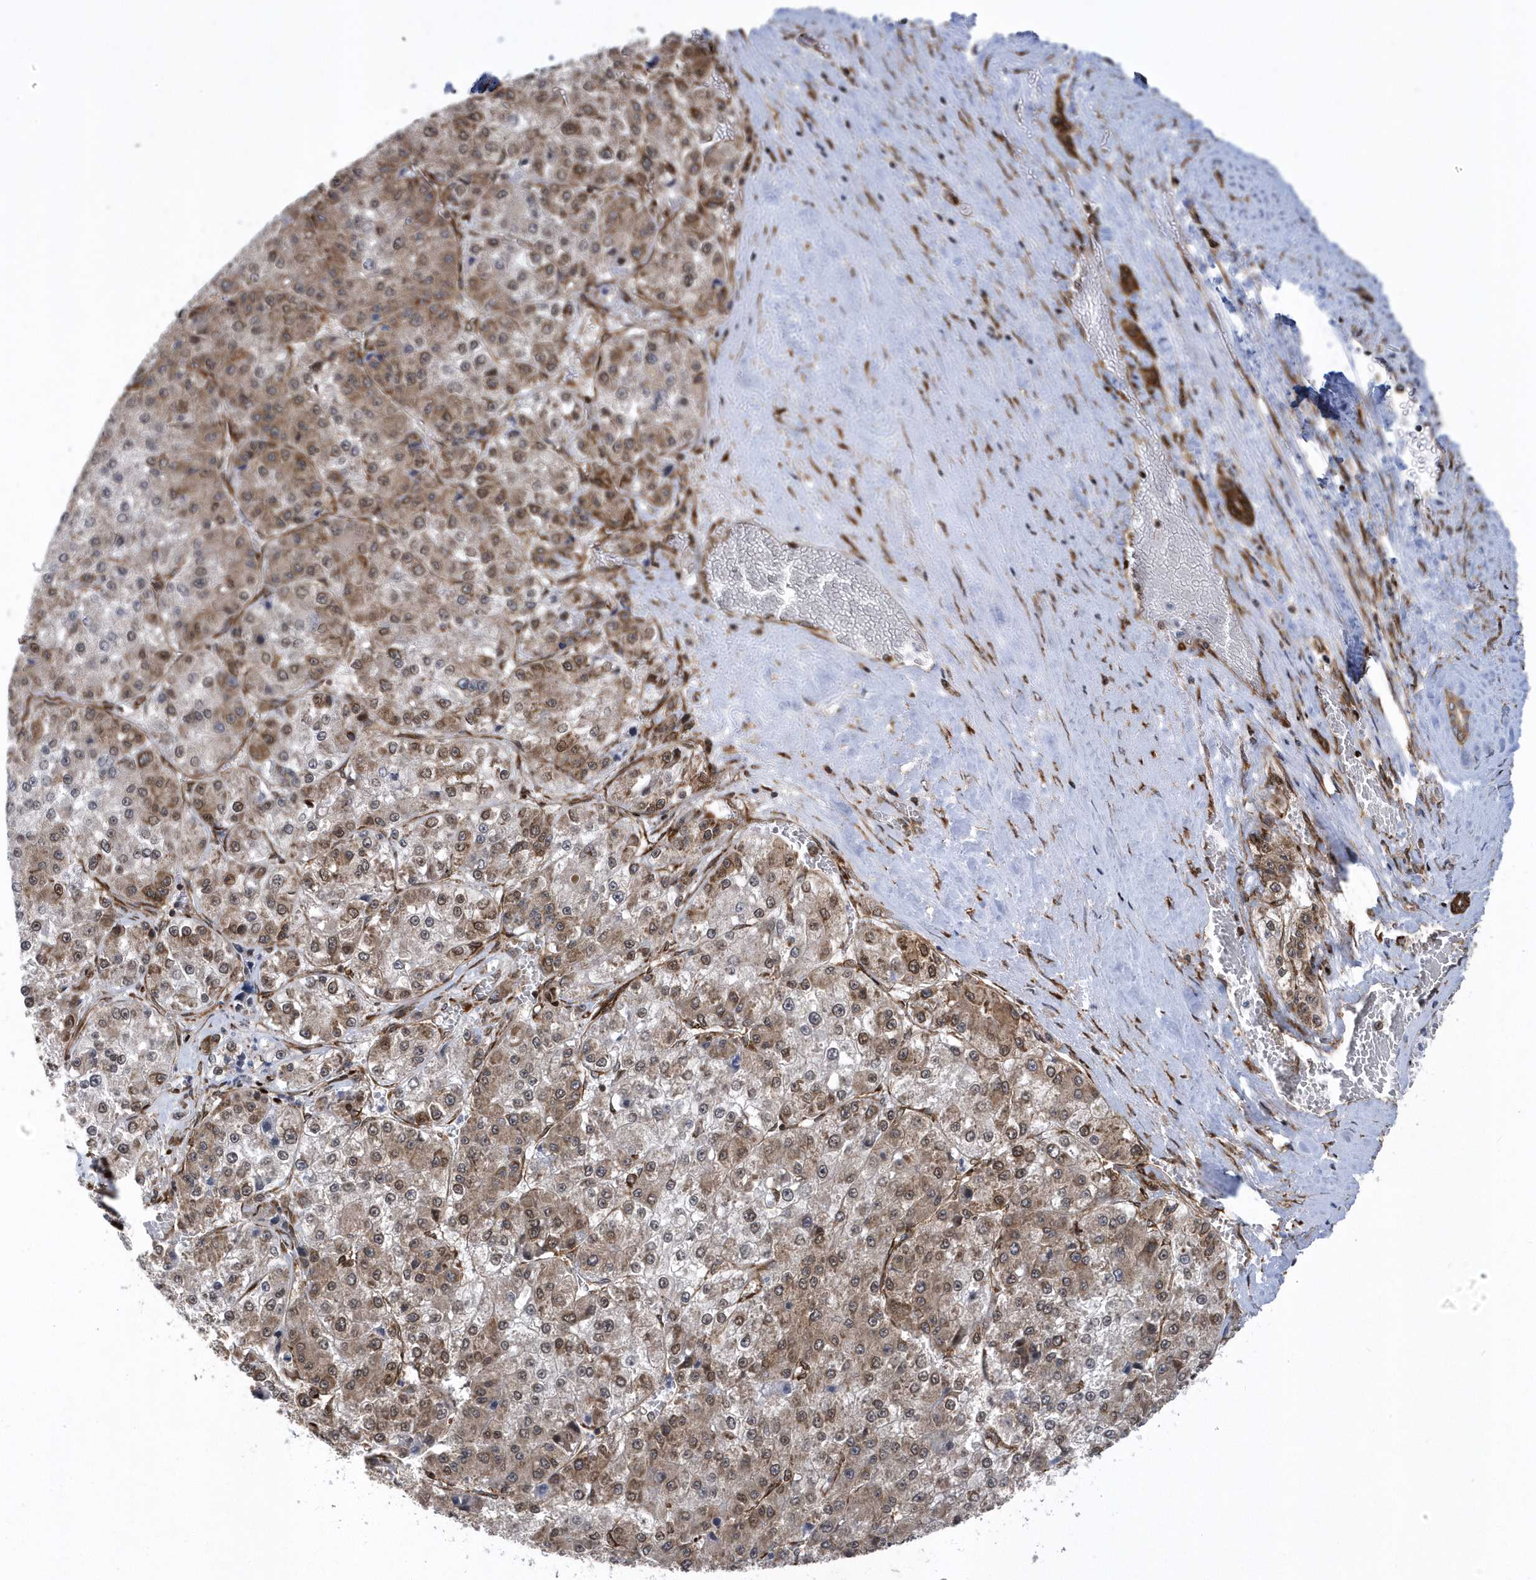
{"staining": {"intensity": "moderate", "quantity": "25%-75%", "location": "cytoplasmic/membranous"}, "tissue": "liver cancer", "cell_type": "Tumor cells", "image_type": "cancer", "snomed": [{"axis": "morphology", "description": "Carcinoma, Hepatocellular, NOS"}, {"axis": "topography", "description": "Liver"}], "caption": "High-magnification brightfield microscopy of liver cancer (hepatocellular carcinoma) stained with DAB (brown) and counterstained with hematoxylin (blue). tumor cells exhibit moderate cytoplasmic/membranous expression is seen in about25%-75% of cells.", "gene": "PHF1", "patient": {"sex": "female", "age": 73}}